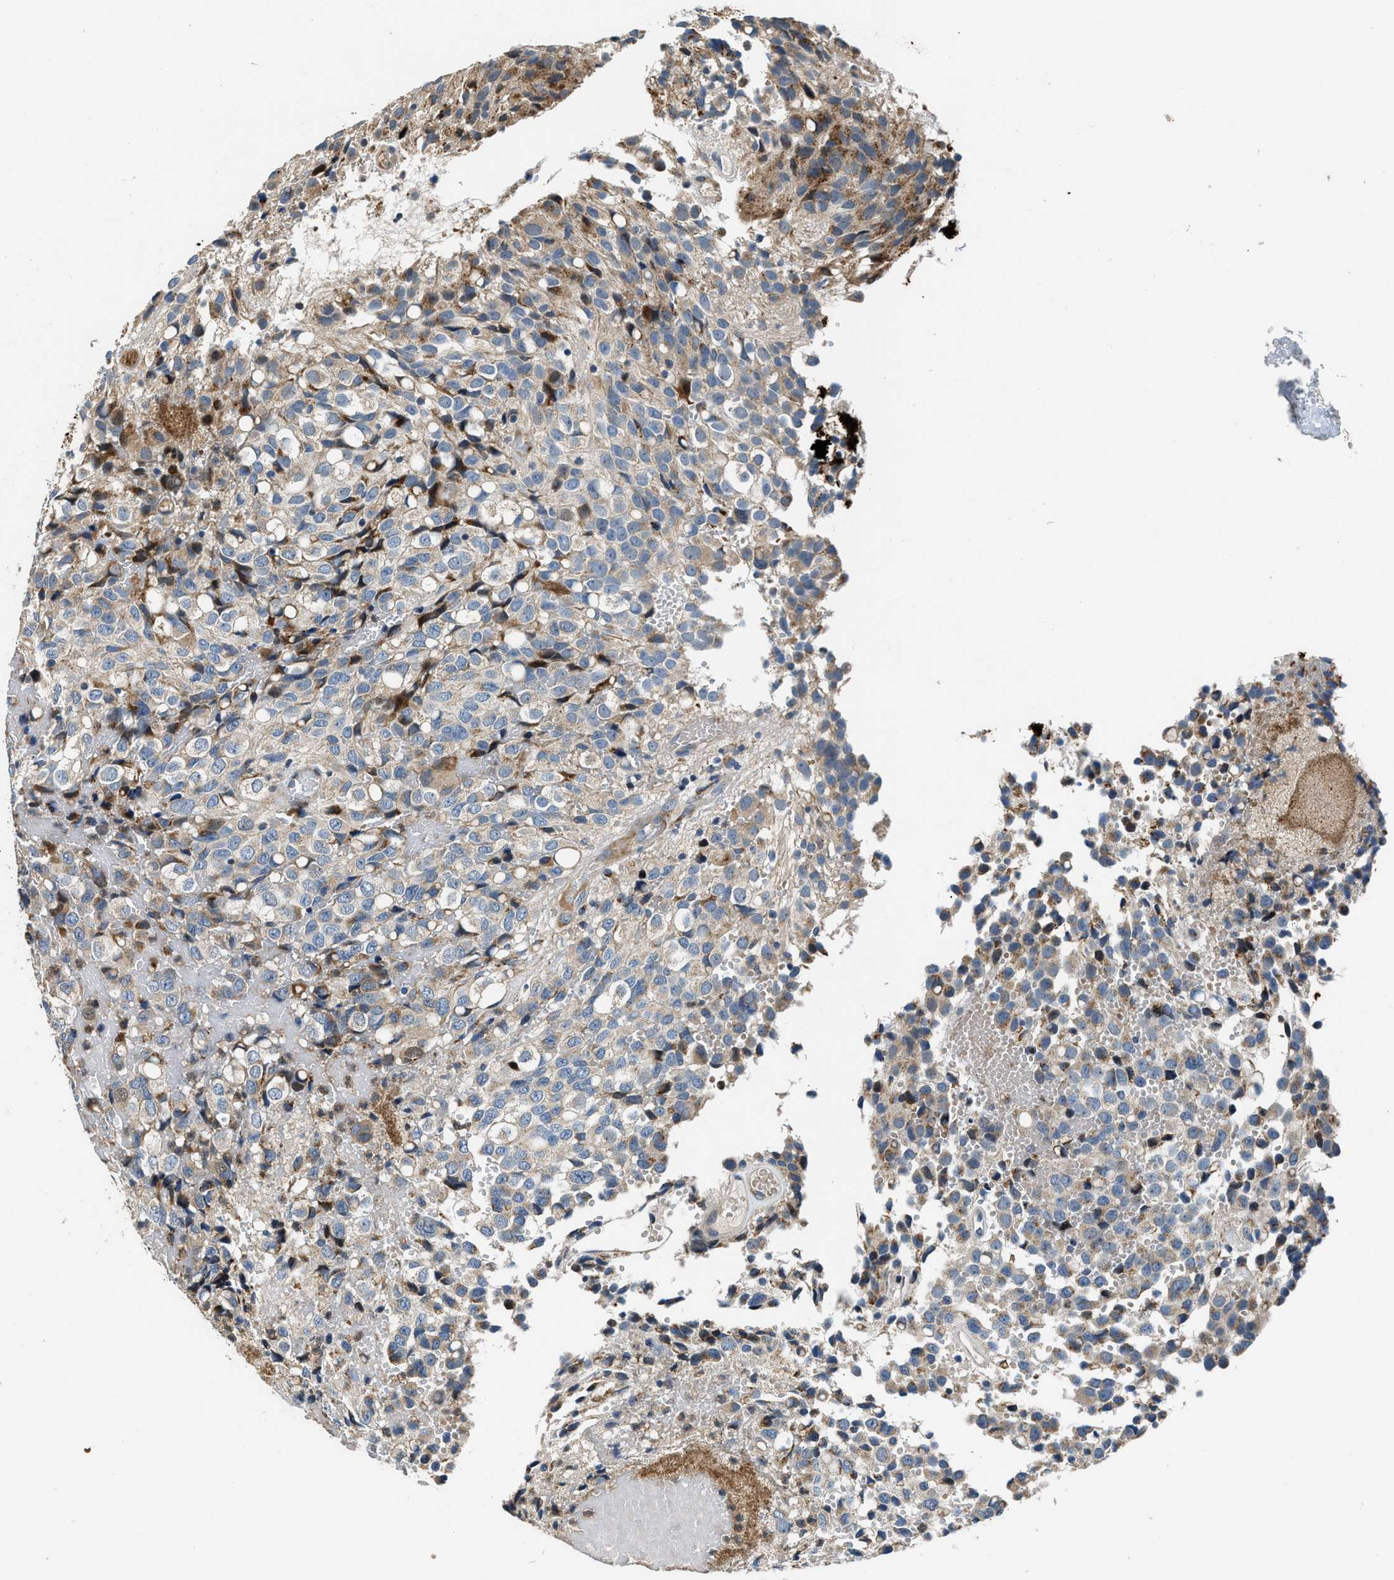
{"staining": {"intensity": "weak", "quantity": "25%-75%", "location": "cytoplasmic/membranous"}, "tissue": "glioma", "cell_type": "Tumor cells", "image_type": "cancer", "snomed": [{"axis": "morphology", "description": "Glioma, malignant, High grade"}, {"axis": "topography", "description": "Brain"}], "caption": "Brown immunohistochemical staining in glioma displays weak cytoplasmic/membranous positivity in approximately 25%-75% of tumor cells.", "gene": "FUT8", "patient": {"sex": "male", "age": 32}}